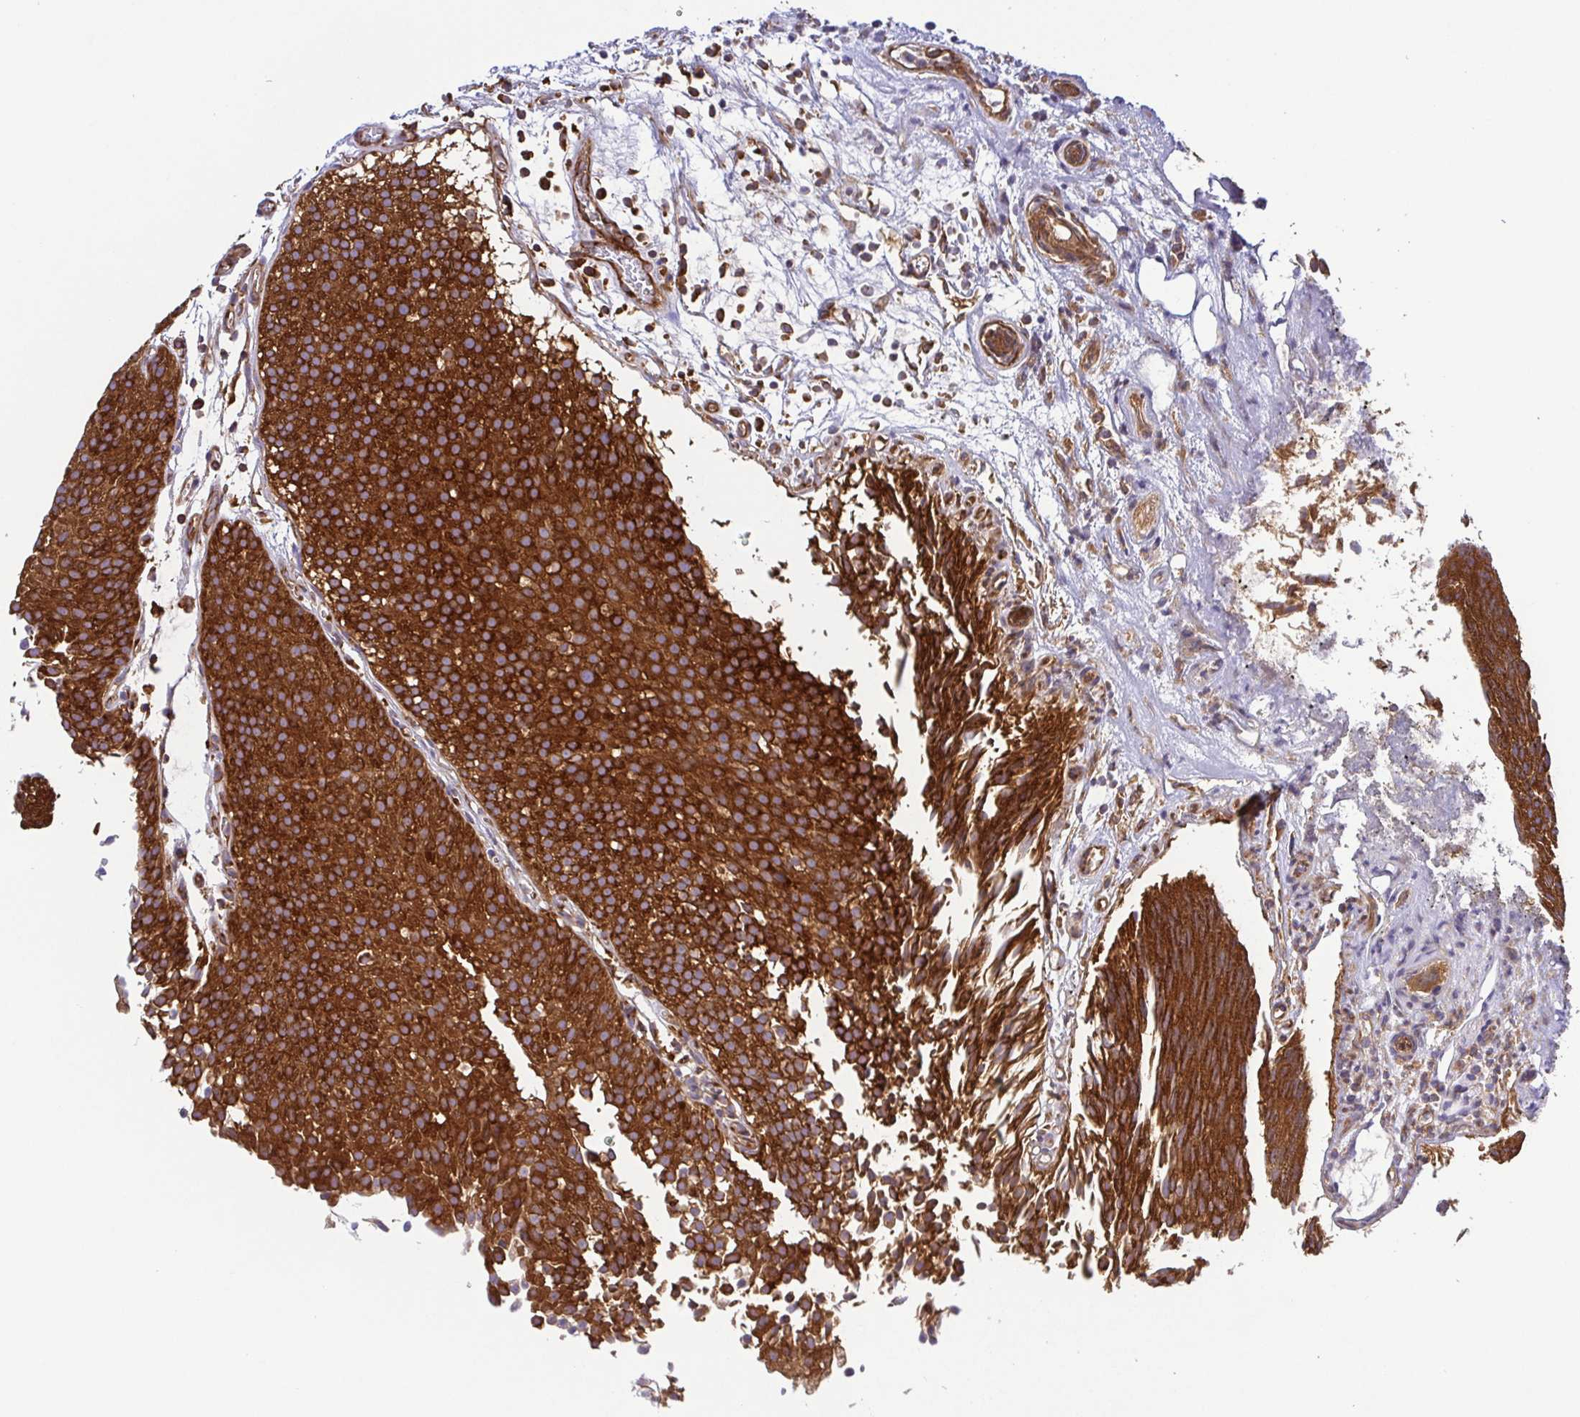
{"staining": {"intensity": "strong", "quantity": ">75%", "location": "cytoplasmic/membranous"}, "tissue": "urothelial cancer", "cell_type": "Tumor cells", "image_type": "cancer", "snomed": [{"axis": "morphology", "description": "Urothelial carcinoma, Low grade"}, {"axis": "topography", "description": "Urinary bladder"}], "caption": "Brown immunohistochemical staining in human urothelial cancer displays strong cytoplasmic/membranous expression in approximately >75% of tumor cells. Nuclei are stained in blue.", "gene": "KIF5B", "patient": {"sex": "male", "age": 80}}